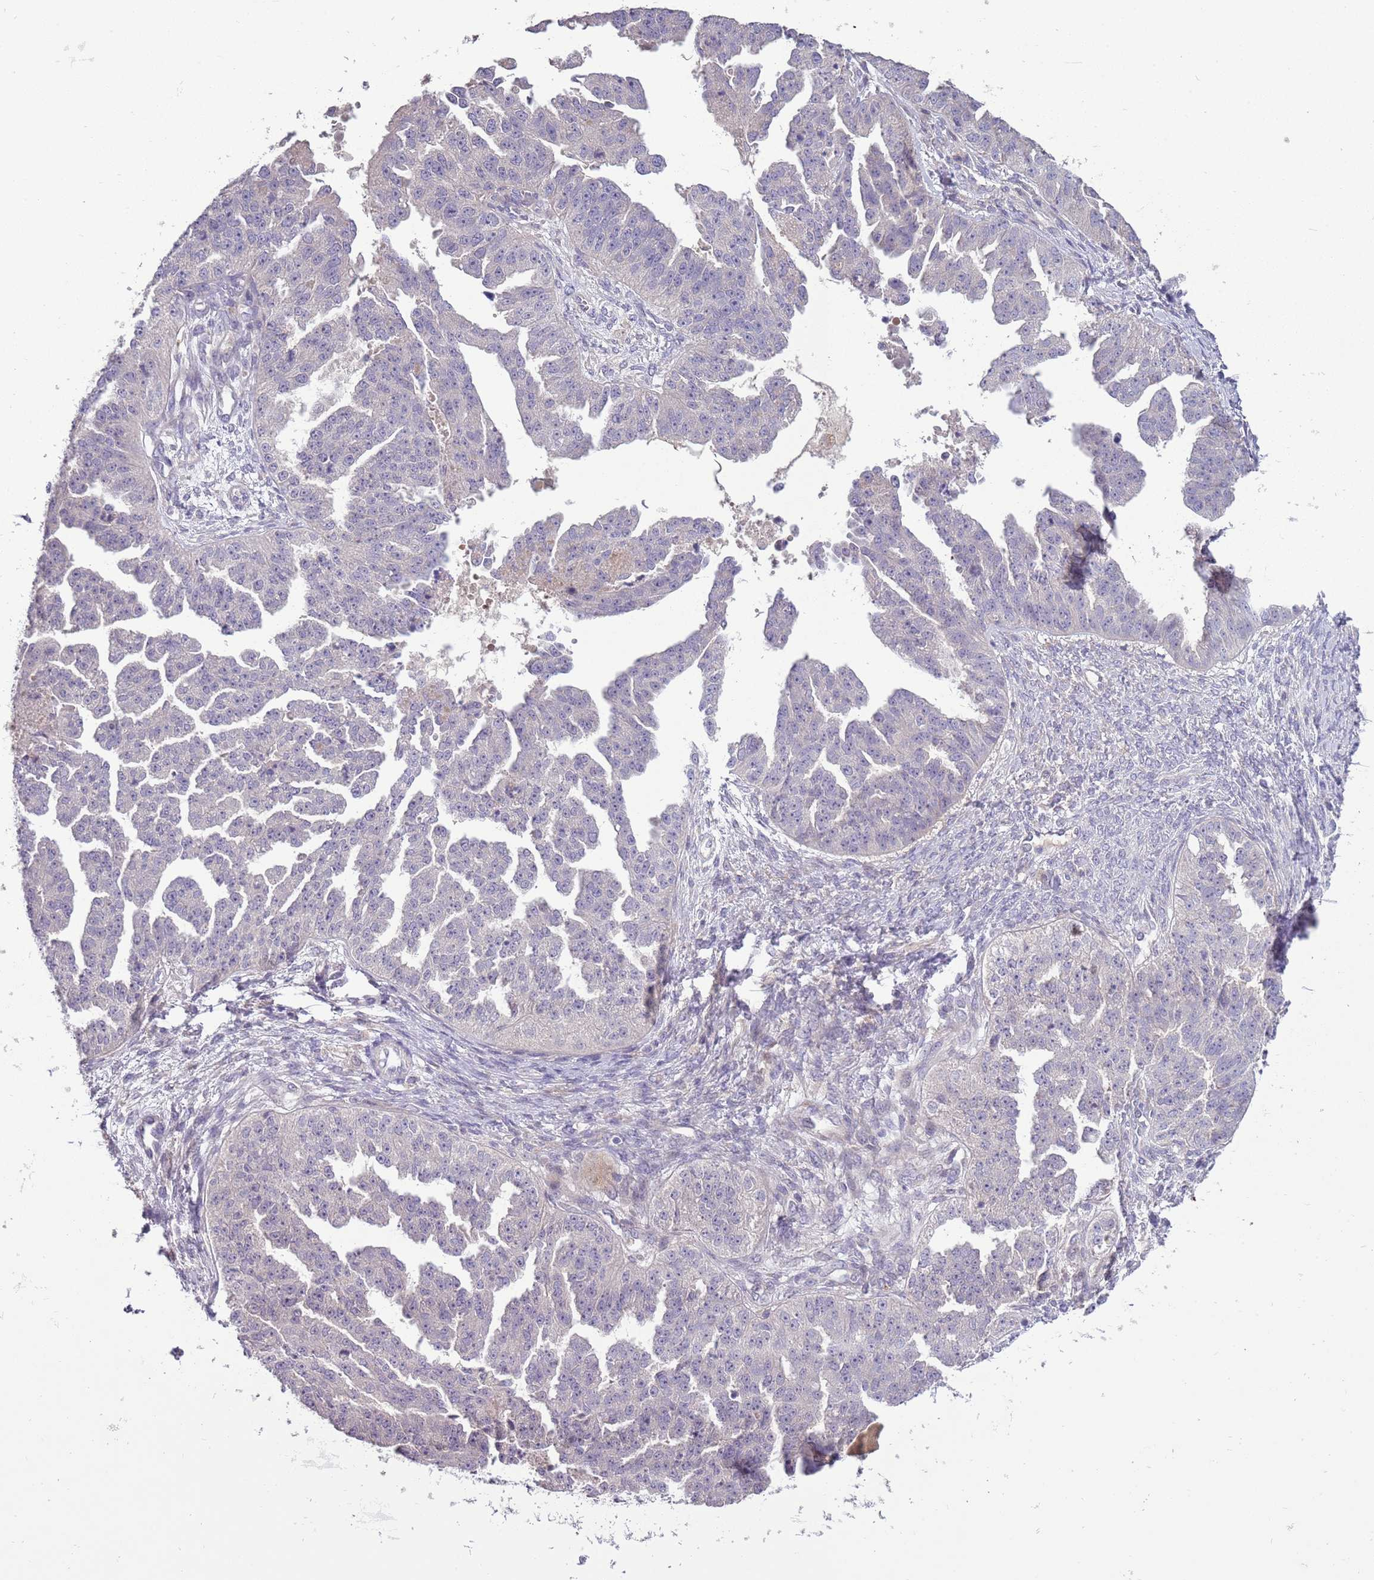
{"staining": {"intensity": "negative", "quantity": "none", "location": "none"}, "tissue": "ovarian cancer", "cell_type": "Tumor cells", "image_type": "cancer", "snomed": [{"axis": "morphology", "description": "Cystadenocarcinoma, serous, NOS"}, {"axis": "topography", "description": "Ovary"}], "caption": "Immunohistochemistry (IHC) image of neoplastic tissue: human serous cystadenocarcinoma (ovarian) stained with DAB (3,3'-diaminobenzidine) shows no significant protein positivity in tumor cells.", "gene": "SCAMP5", "patient": {"sex": "female", "age": 58}}